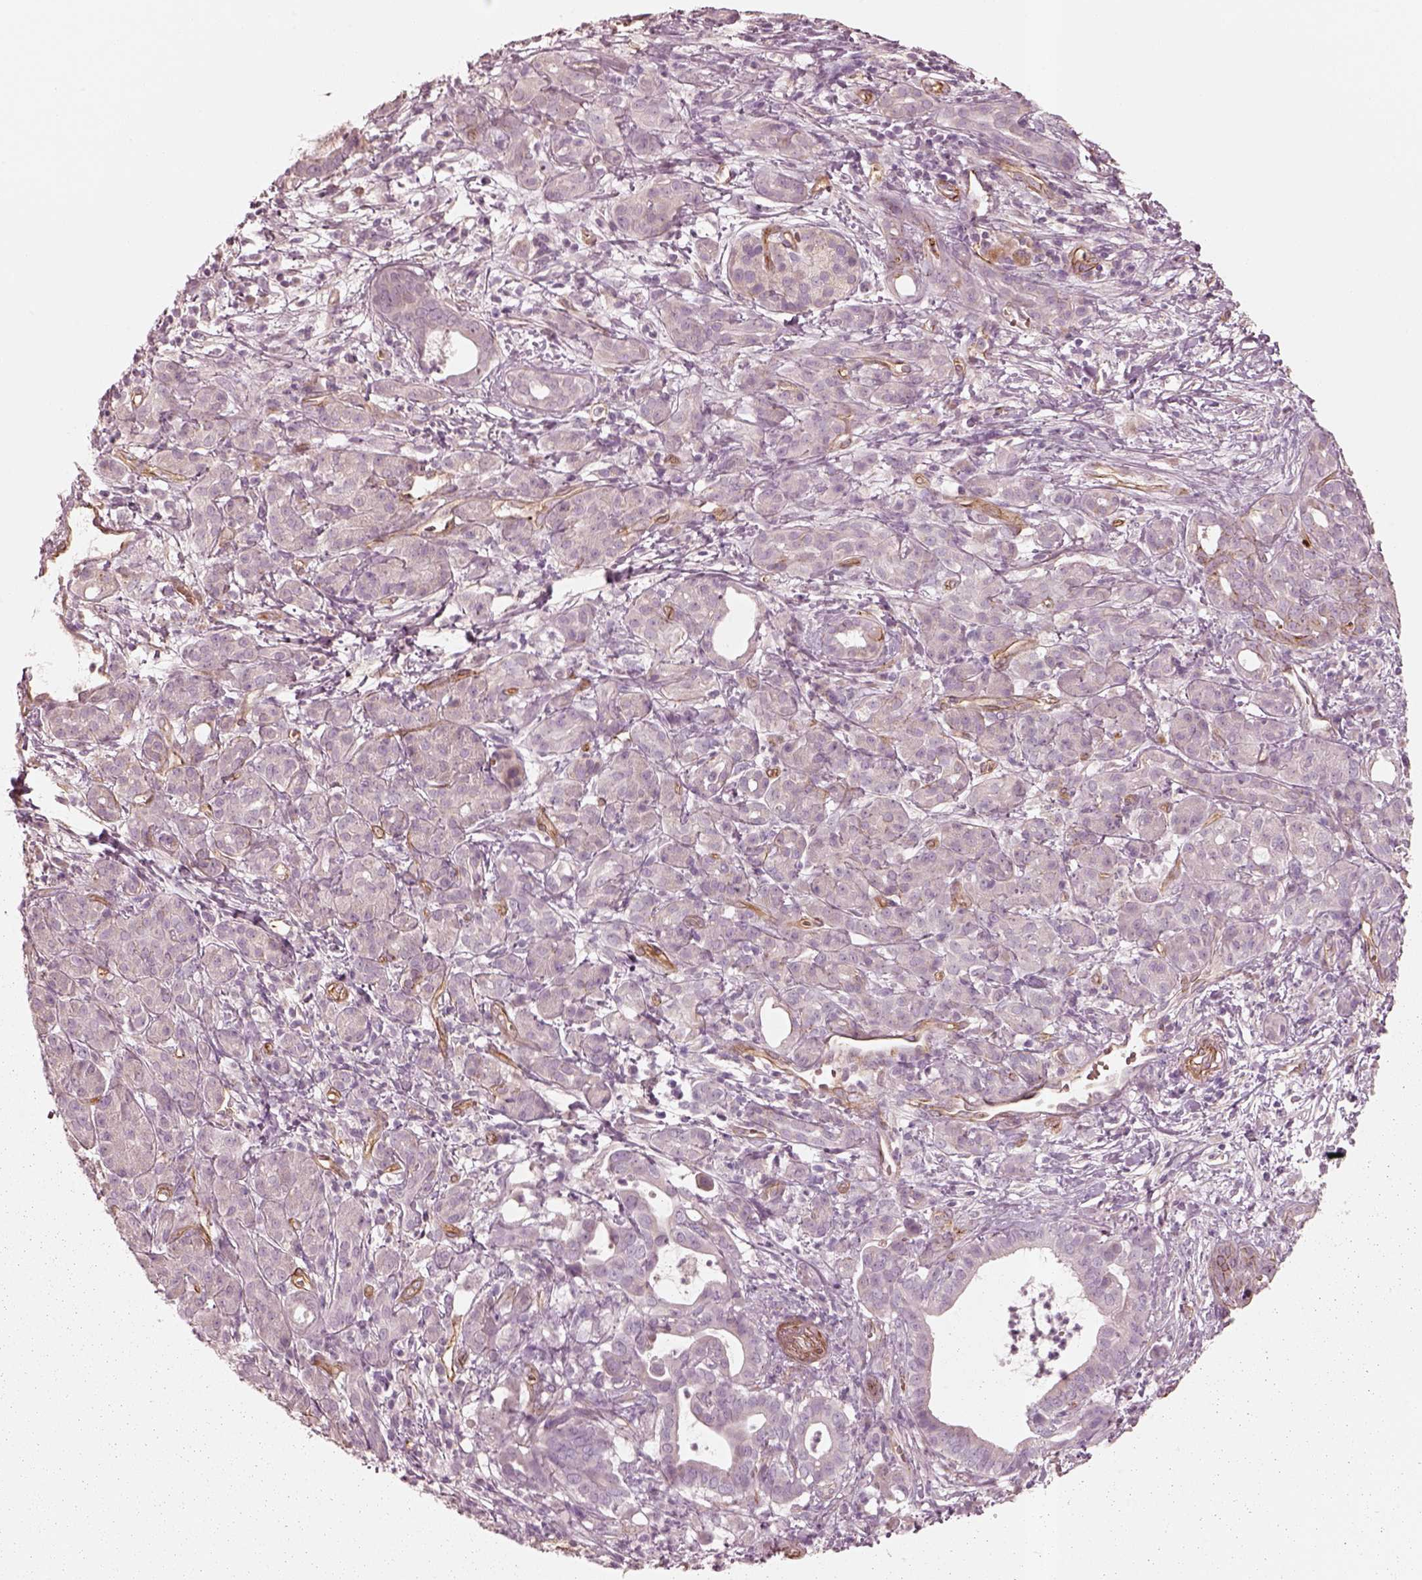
{"staining": {"intensity": "weak", "quantity": "<25%", "location": "cytoplasmic/membranous"}, "tissue": "pancreatic cancer", "cell_type": "Tumor cells", "image_type": "cancer", "snomed": [{"axis": "morphology", "description": "Adenocarcinoma, NOS"}, {"axis": "topography", "description": "Pancreas"}], "caption": "Protein analysis of pancreatic cancer demonstrates no significant positivity in tumor cells. The staining is performed using DAB brown chromogen with nuclei counter-stained in using hematoxylin.", "gene": "CRYM", "patient": {"sex": "male", "age": 61}}